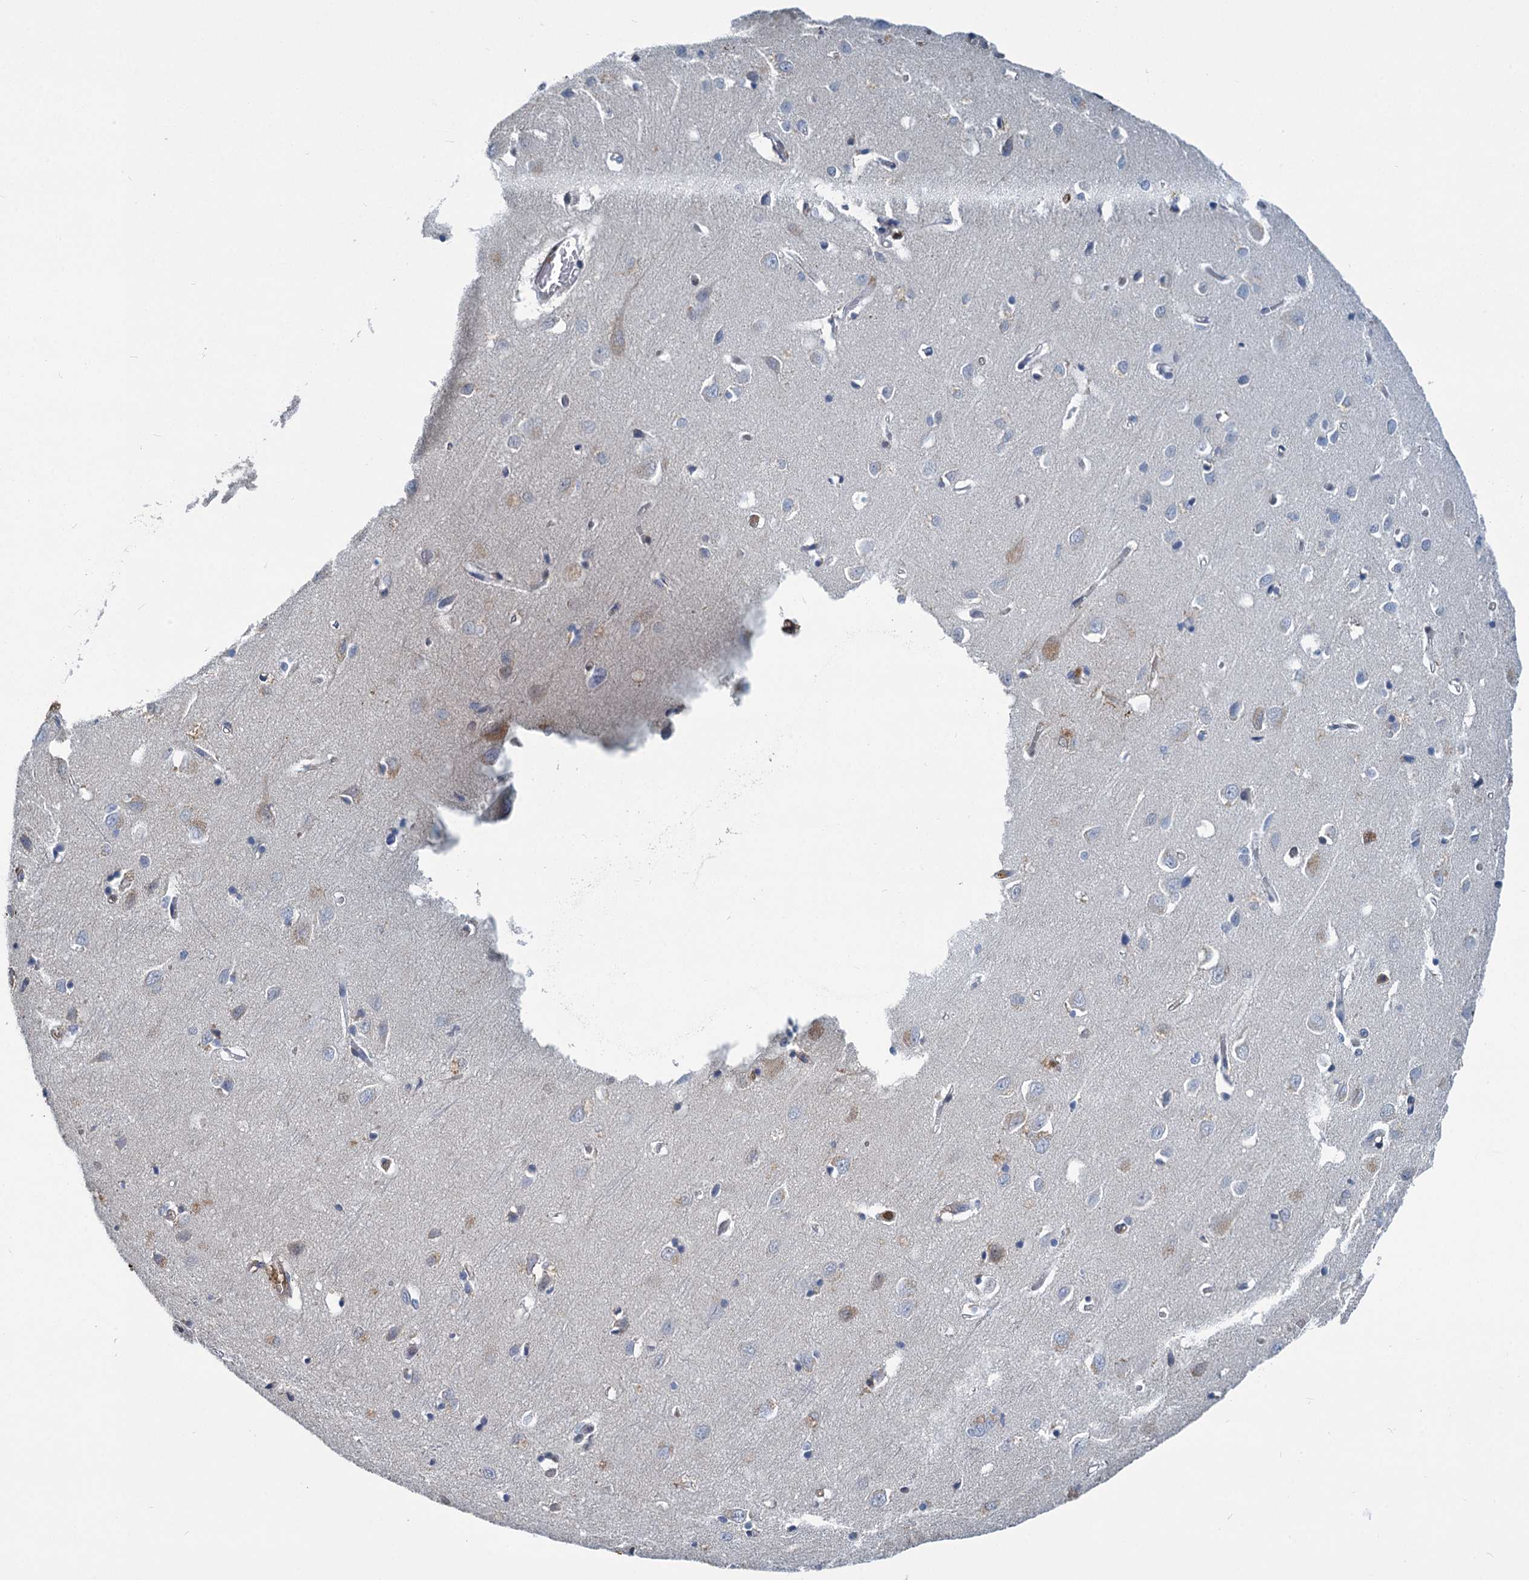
{"staining": {"intensity": "weak", "quantity": ">75%", "location": "cytoplasmic/membranous"}, "tissue": "cerebral cortex", "cell_type": "Endothelial cells", "image_type": "normal", "snomed": [{"axis": "morphology", "description": "Normal tissue, NOS"}, {"axis": "topography", "description": "Cerebral cortex"}], "caption": "Brown immunohistochemical staining in normal cerebral cortex exhibits weak cytoplasmic/membranous expression in about >75% of endothelial cells.", "gene": "S100A6", "patient": {"sex": "female", "age": 64}}